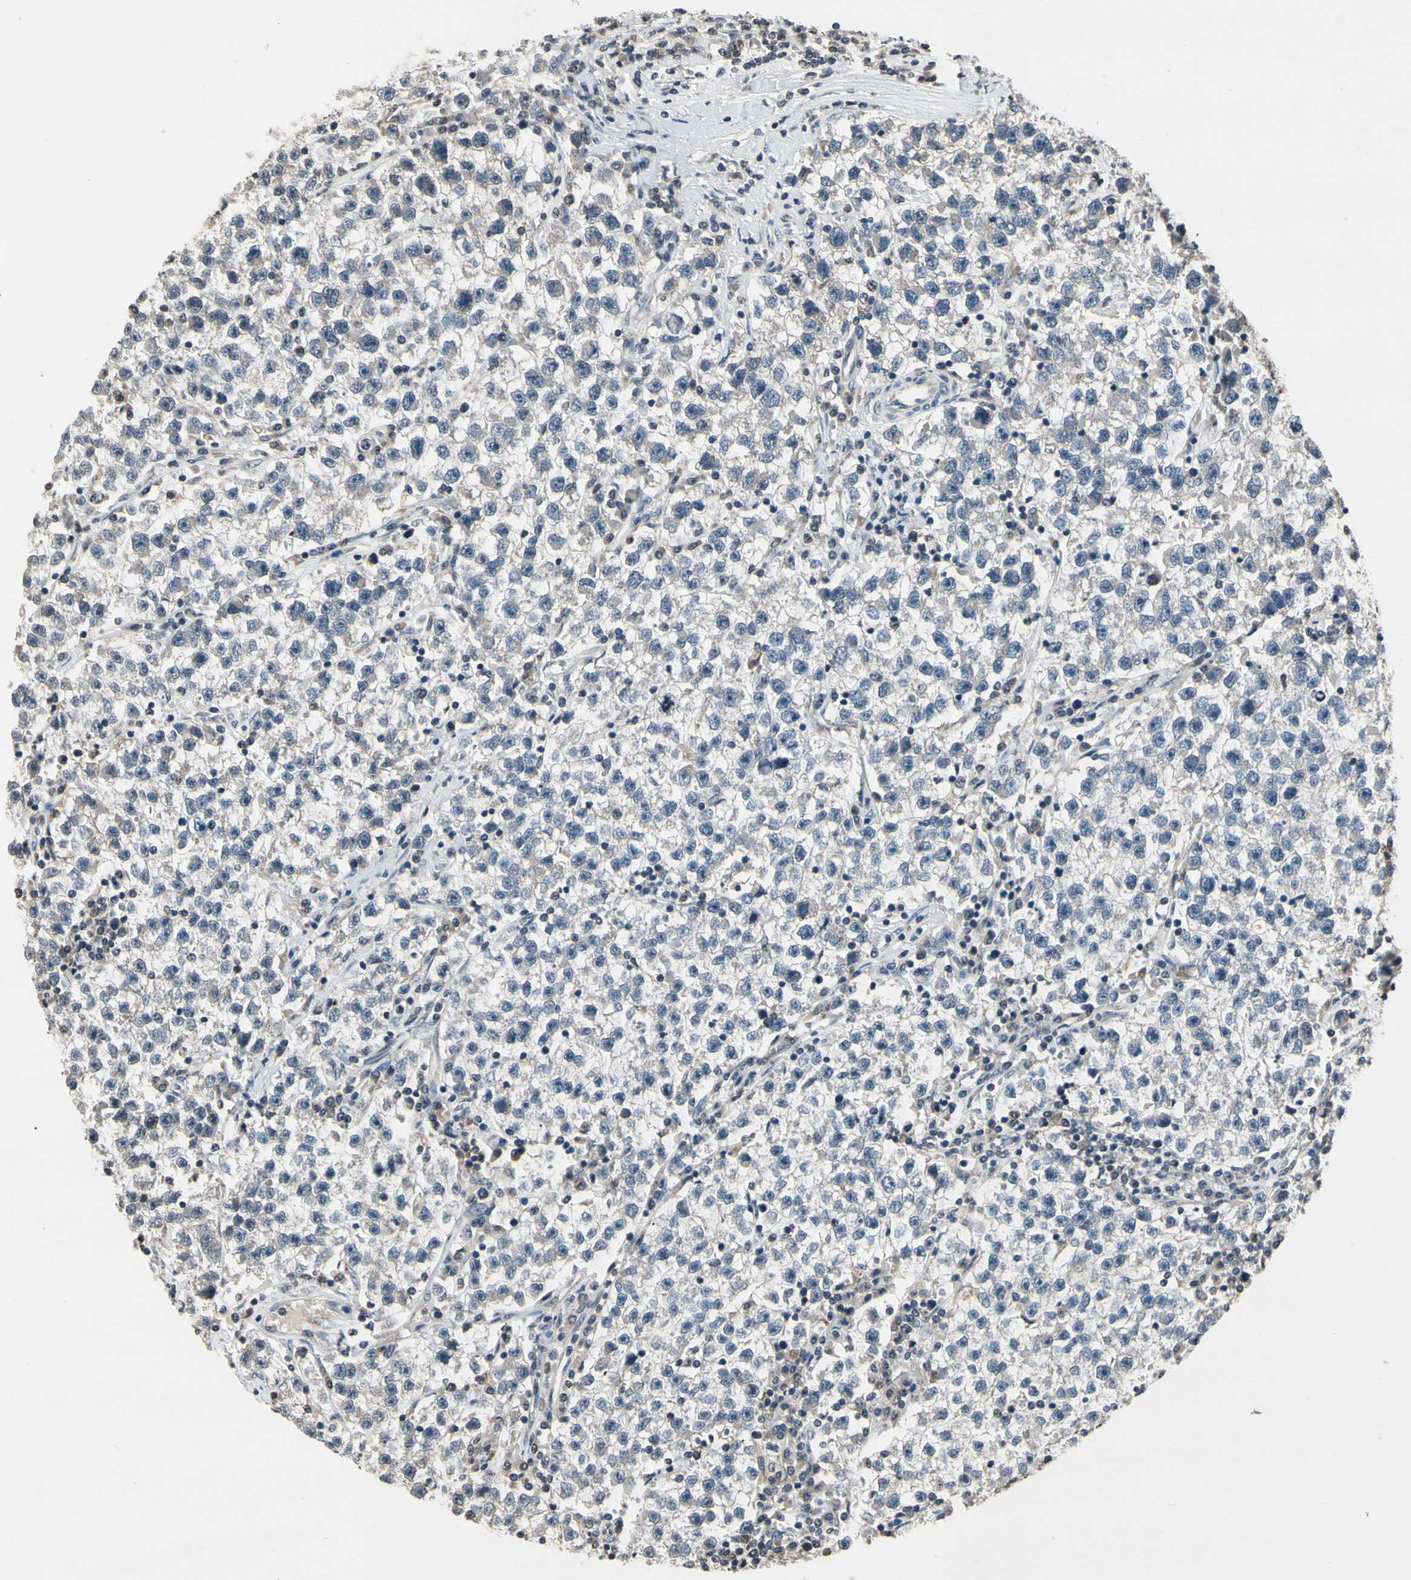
{"staining": {"intensity": "weak", "quantity": ">75%", "location": "cytoplasmic/membranous"}, "tissue": "testis cancer", "cell_type": "Tumor cells", "image_type": "cancer", "snomed": [{"axis": "morphology", "description": "Seminoma, NOS"}, {"axis": "topography", "description": "Testis"}], "caption": "IHC of testis seminoma reveals low levels of weak cytoplasmic/membranous expression in about >75% of tumor cells.", "gene": "GCLC", "patient": {"sex": "male", "age": 22}}